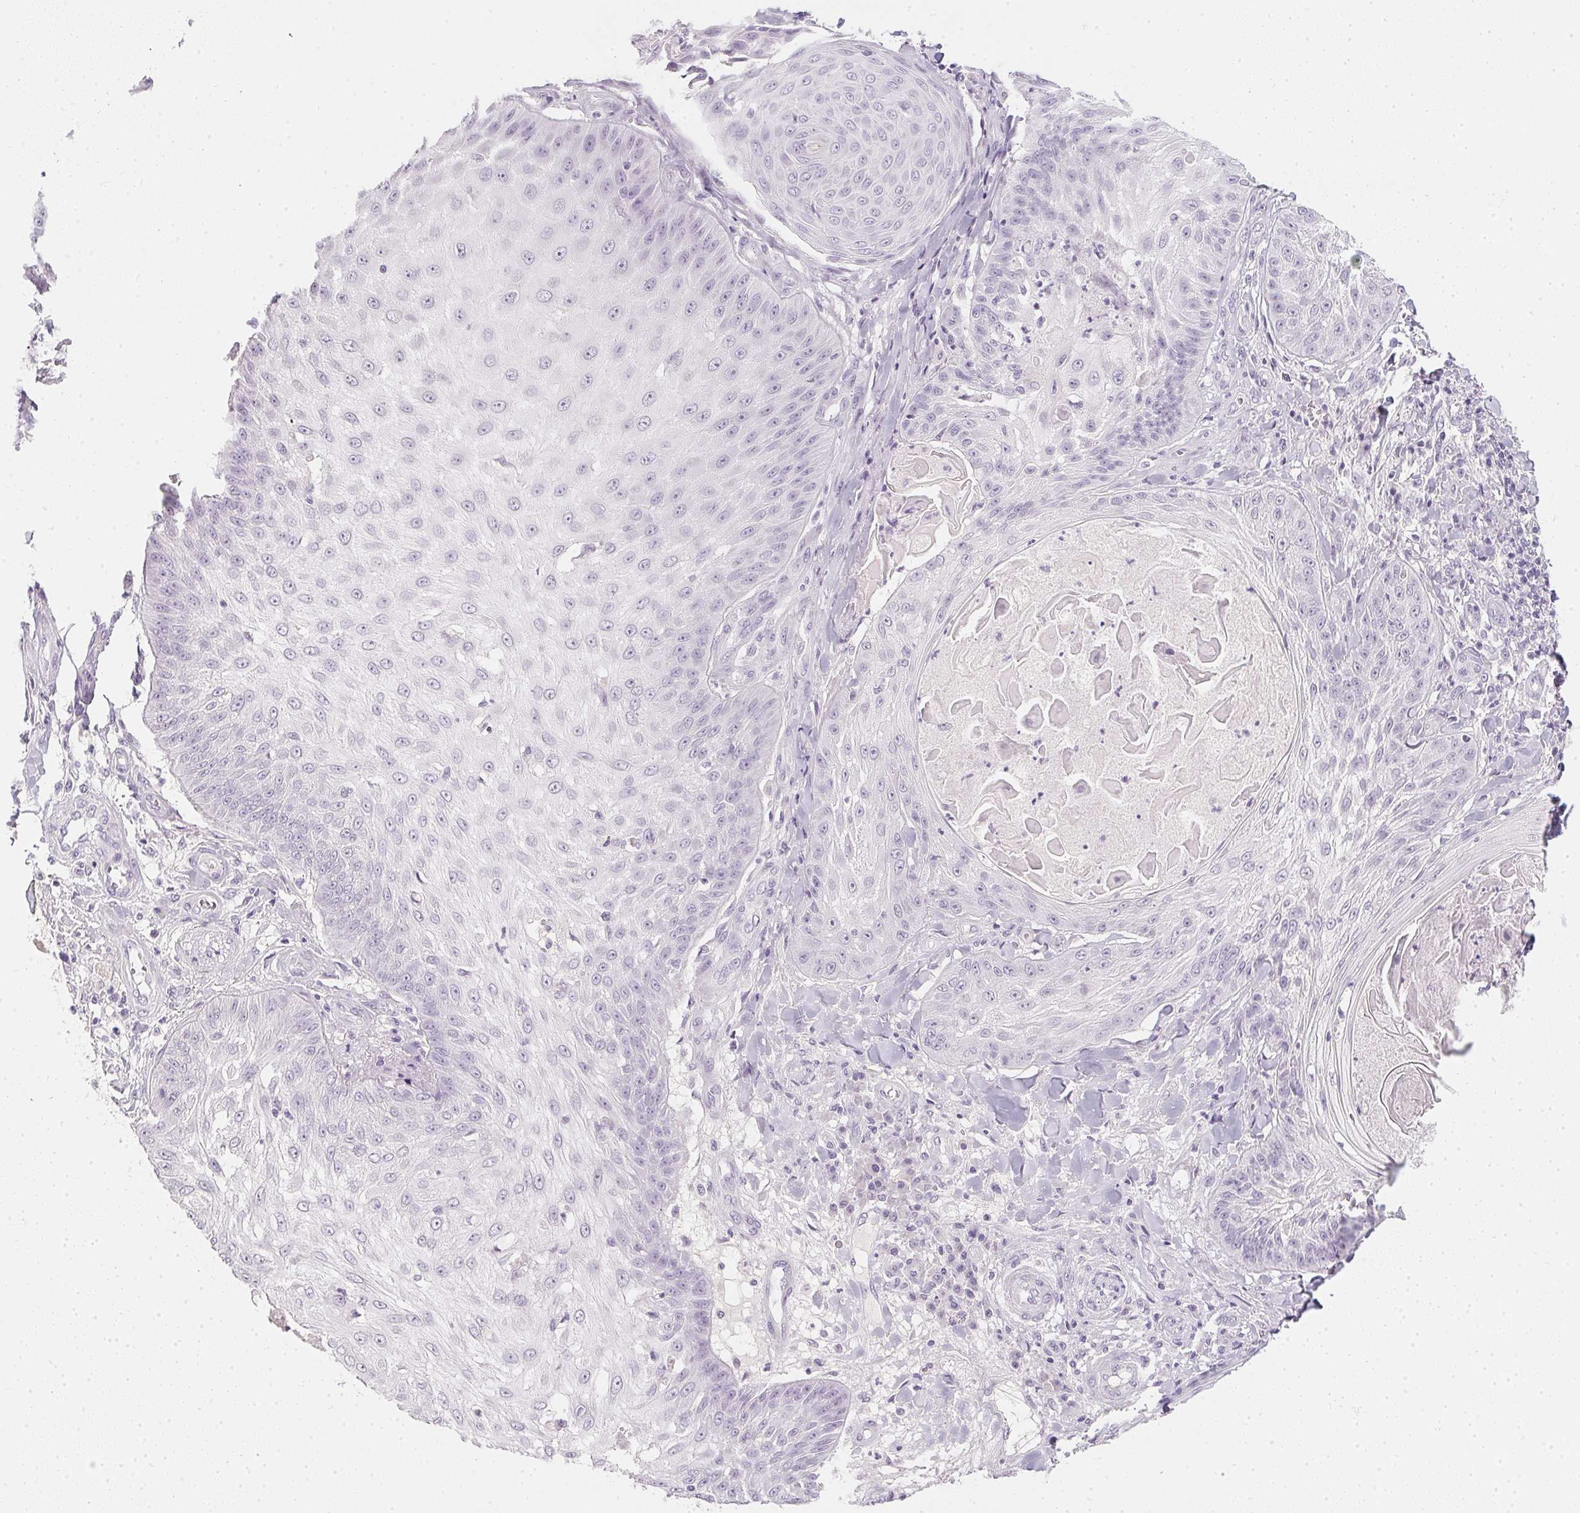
{"staining": {"intensity": "negative", "quantity": "none", "location": "none"}, "tissue": "skin cancer", "cell_type": "Tumor cells", "image_type": "cancer", "snomed": [{"axis": "morphology", "description": "Squamous cell carcinoma, NOS"}, {"axis": "topography", "description": "Skin"}], "caption": "This is a image of immunohistochemistry staining of skin cancer, which shows no positivity in tumor cells.", "gene": "TMEM72", "patient": {"sex": "male", "age": 70}}